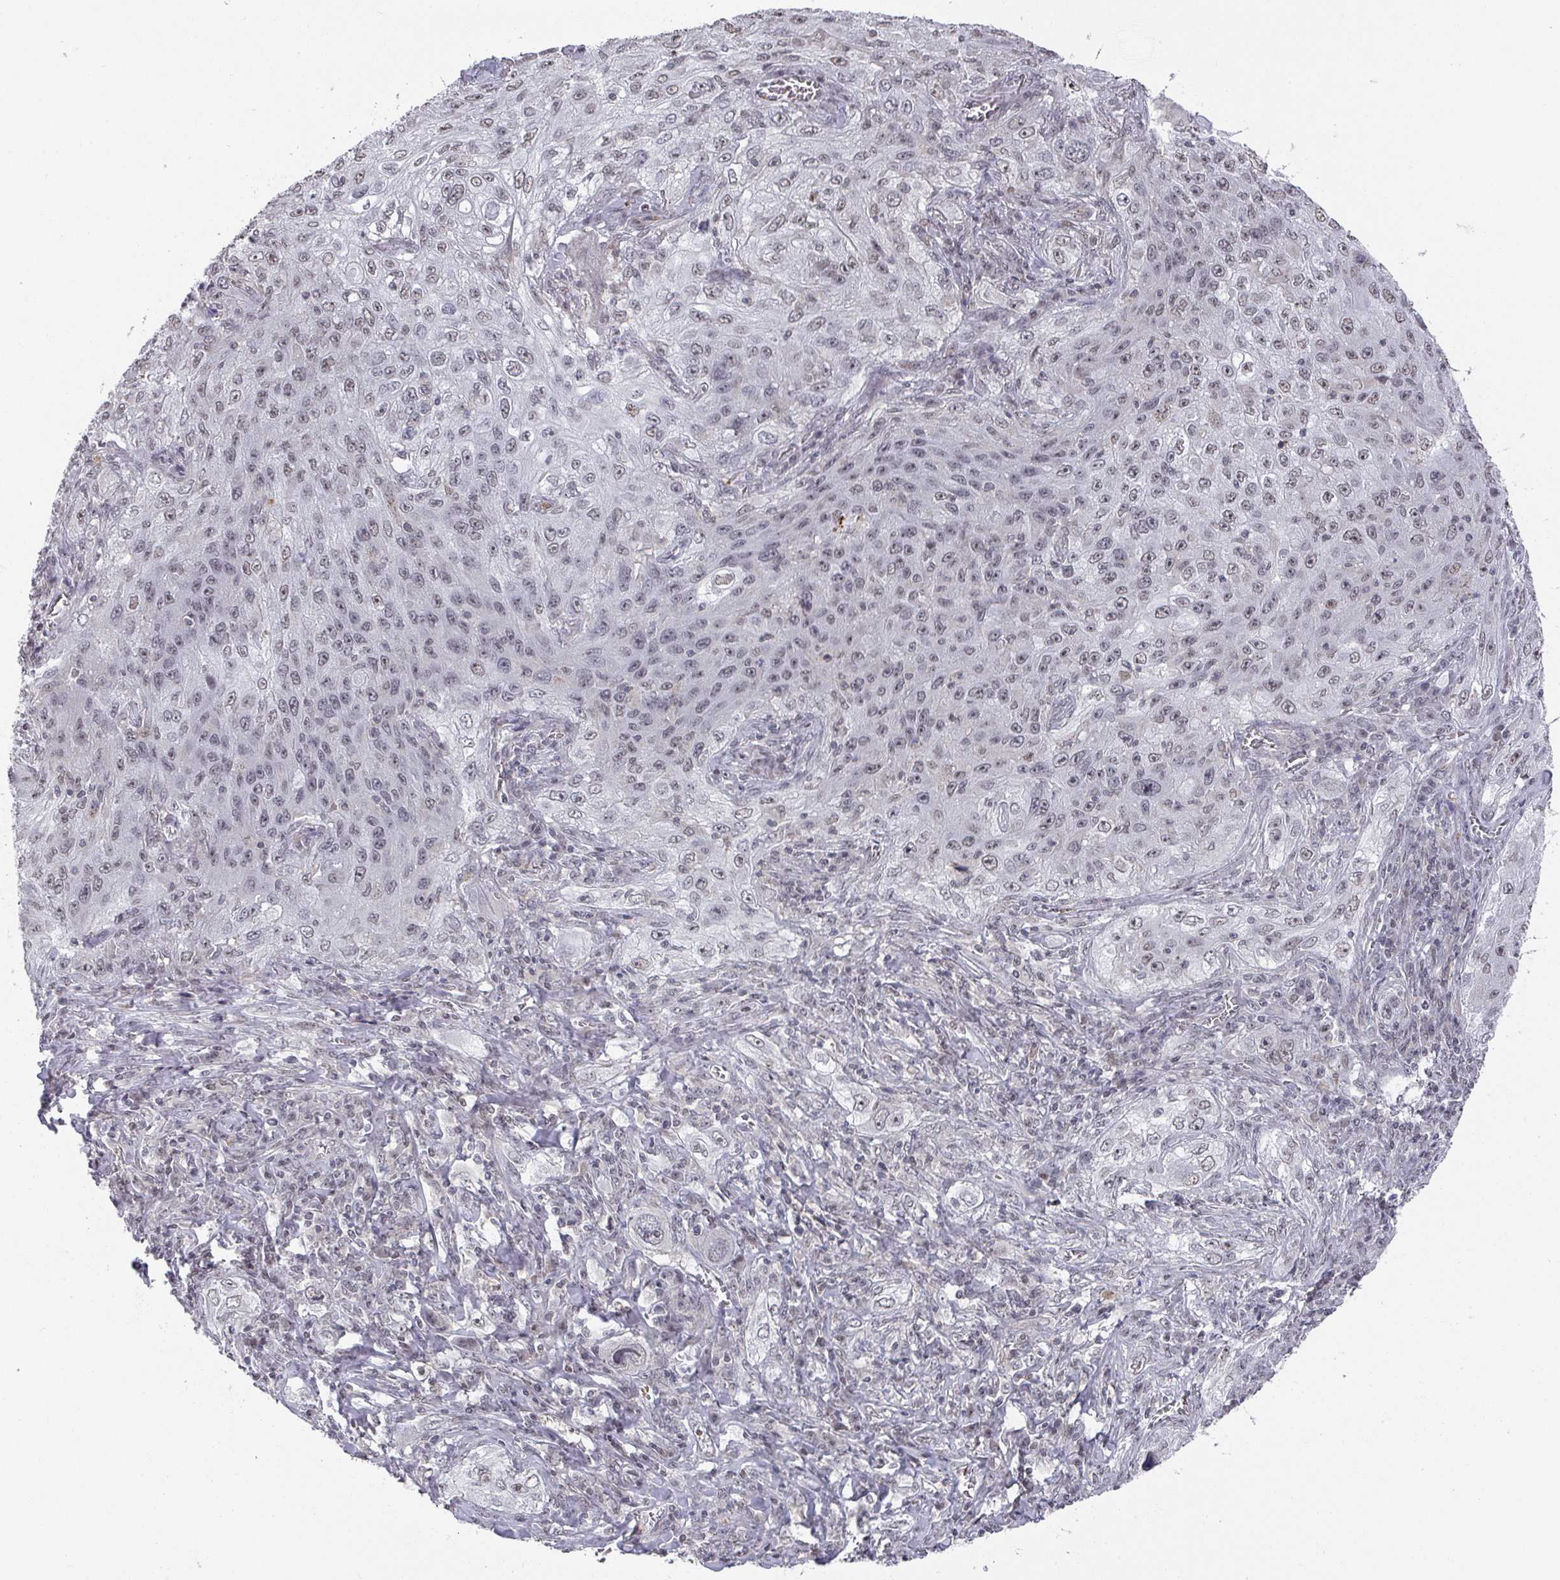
{"staining": {"intensity": "weak", "quantity": "<25%", "location": "nuclear"}, "tissue": "lung cancer", "cell_type": "Tumor cells", "image_type": "cancer", "snomed": [{"axis": "morphology", "description": "Squamous cell carcinoma, NOS"}, {"axis": "topography", "description": "Lung"}], "caption": "DAB immunohistochemical staining of lung squamous cell carcinoma reveals no significant positivity in tumor cells.", "gene": "ZNF654", "patient": {"sex": "female", "age": 69}}